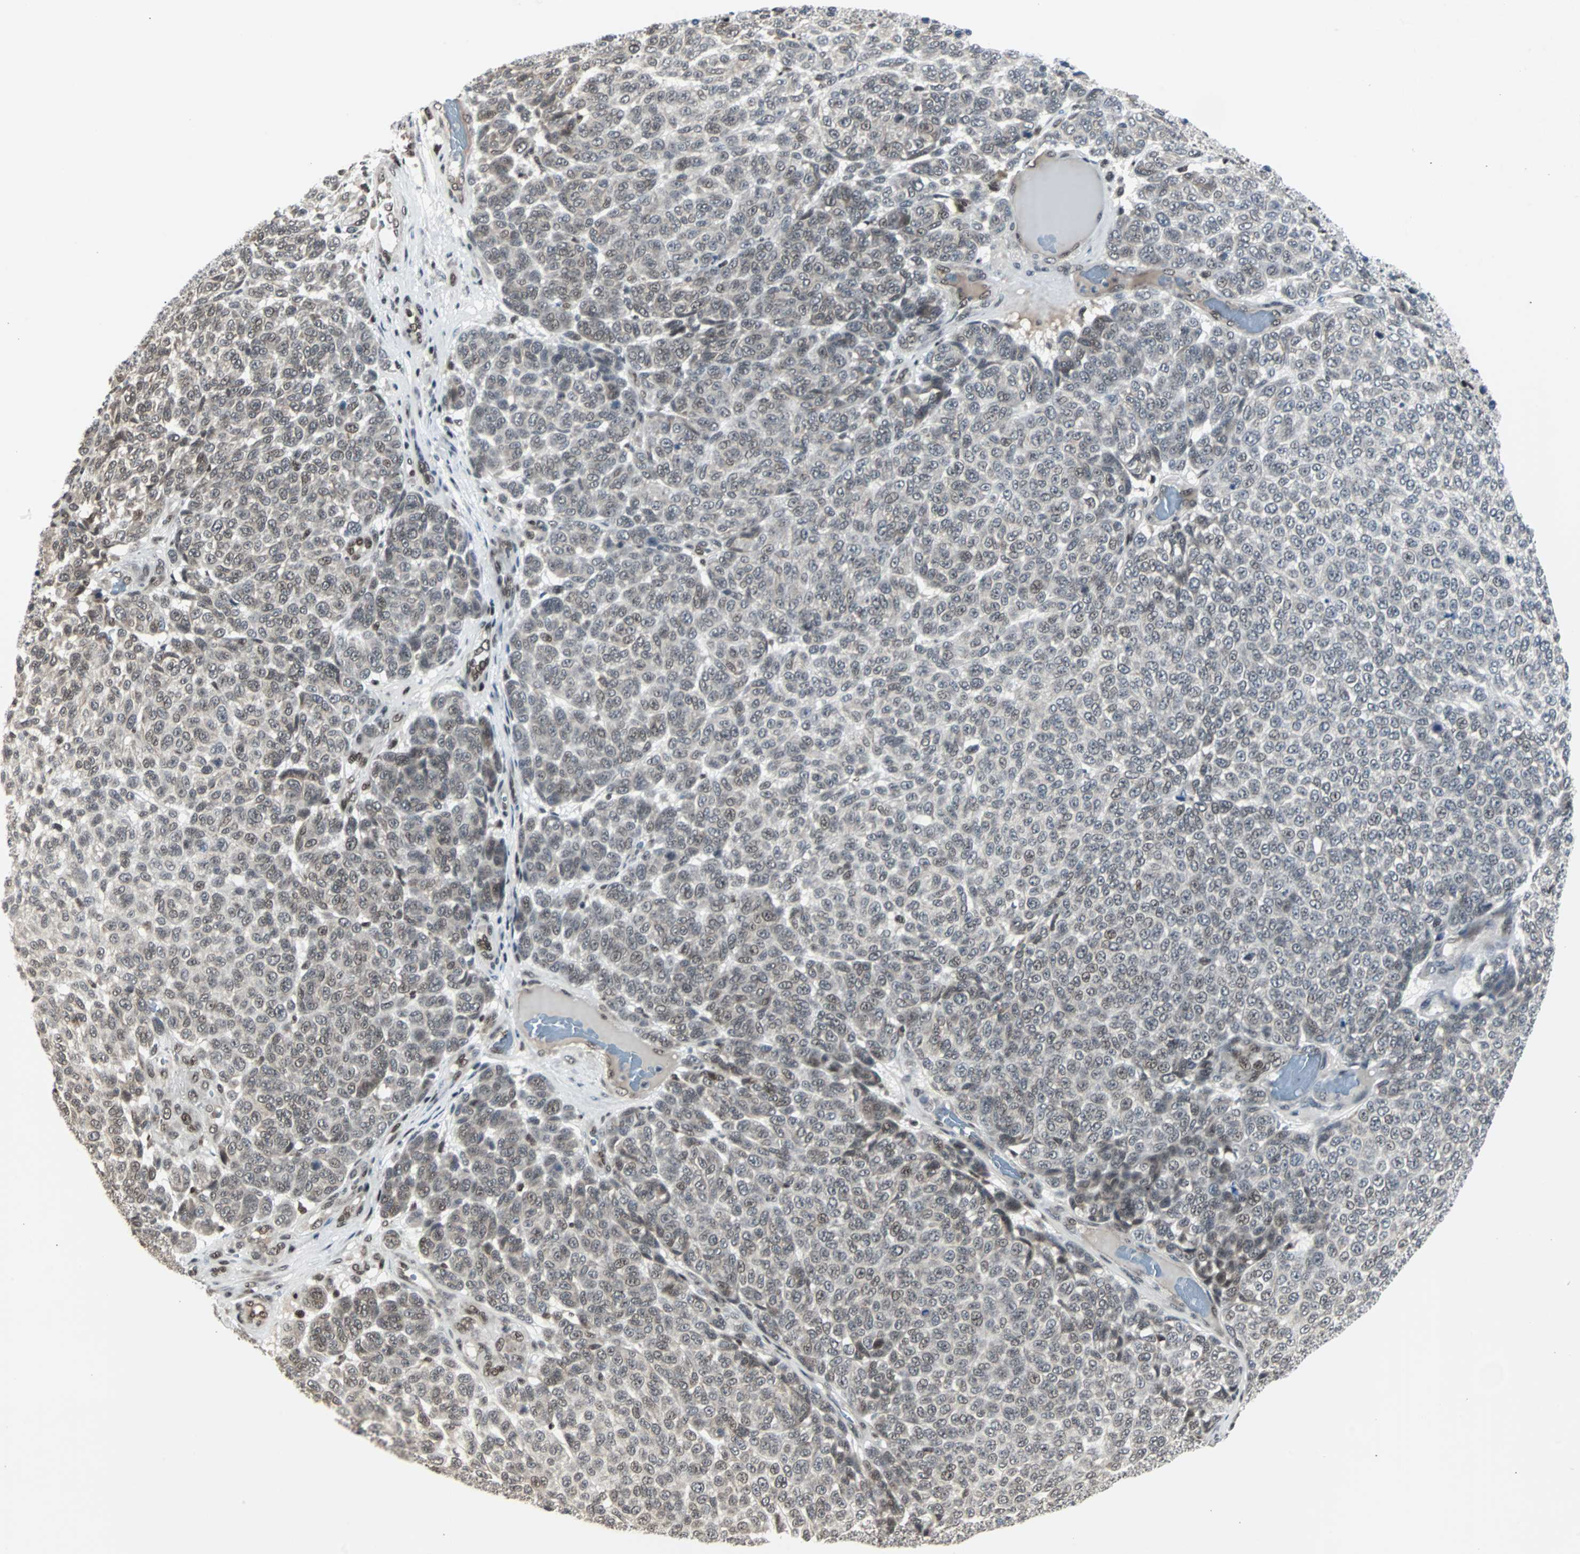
{"staining": {"intensity": "weak", "quantity": "25%-75%", "location": "nuclear"}, "tissue": "melanoma", "cell_type": "Tumor cells", "image_type": "cancer", "snomed": [{"axis": "morphology", "description": "Malignant melanoma, NOS"}, {"axis": "topography", "description": "Skin"}], "caption": "Weak nuclear expression is appreciated in about 25%-75% of tumor cells in malignant melanoma.", "gene": "TERF2IP", "patient": {"sex": "male", "age": 59}}